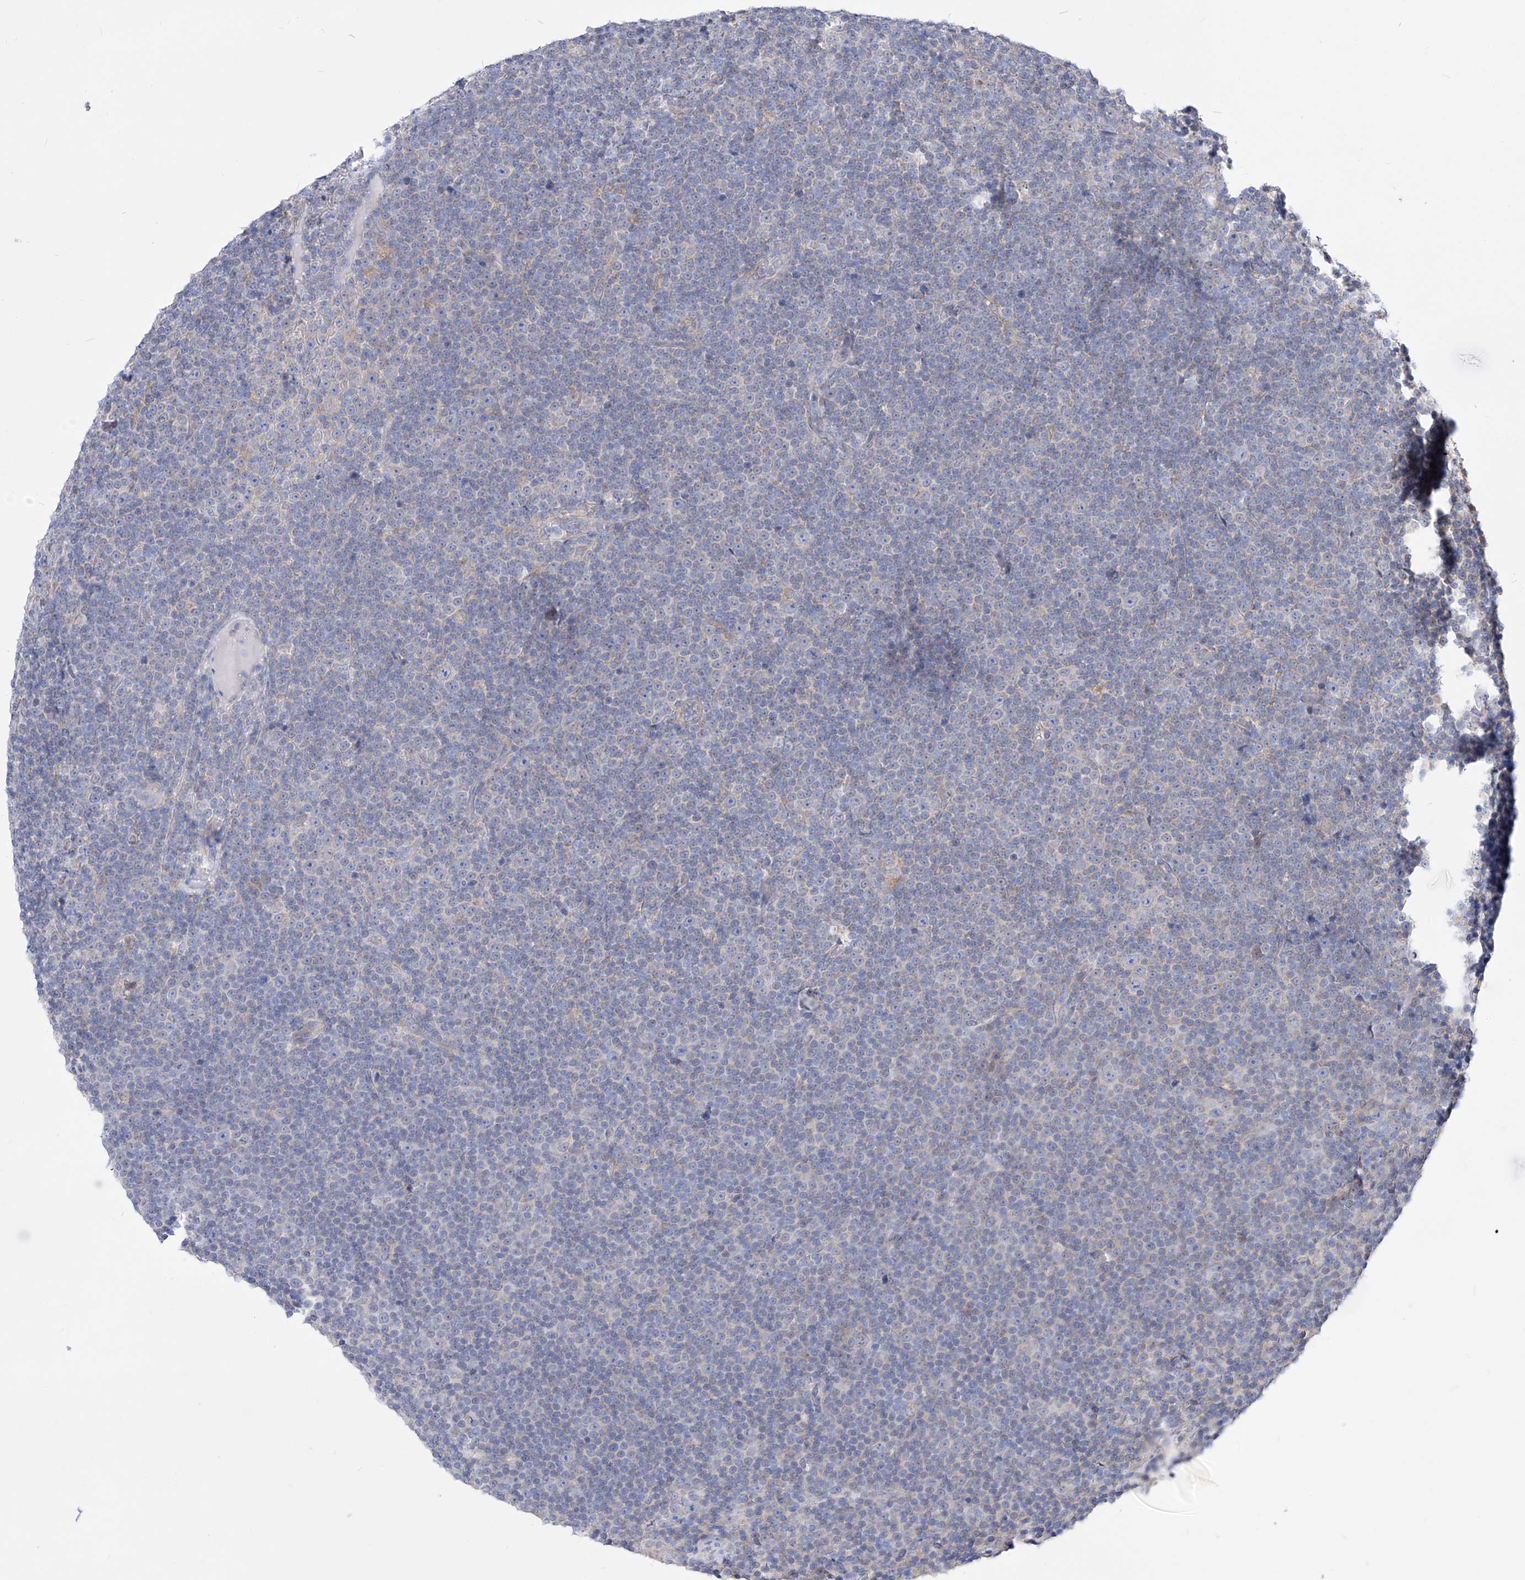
{"staining": {"intensity": "negative", "quantity": "none", "location": "none"}, "tissue": "lymphoma", "cell_type": "Tumor cells", "image_type": "cancer", "snomed": [{"axis": "morphology", "description": "Malignant lymphoma, non-Hodgkin's type, Low grade"}, {"axis": "topography", "description": "Lymph node"}], "caption": "Lymphoma stained for a protein using IHC displays no staining tumor cells.", "gene": "UFL1", "patient": {"sex": "female", "age": 67}}